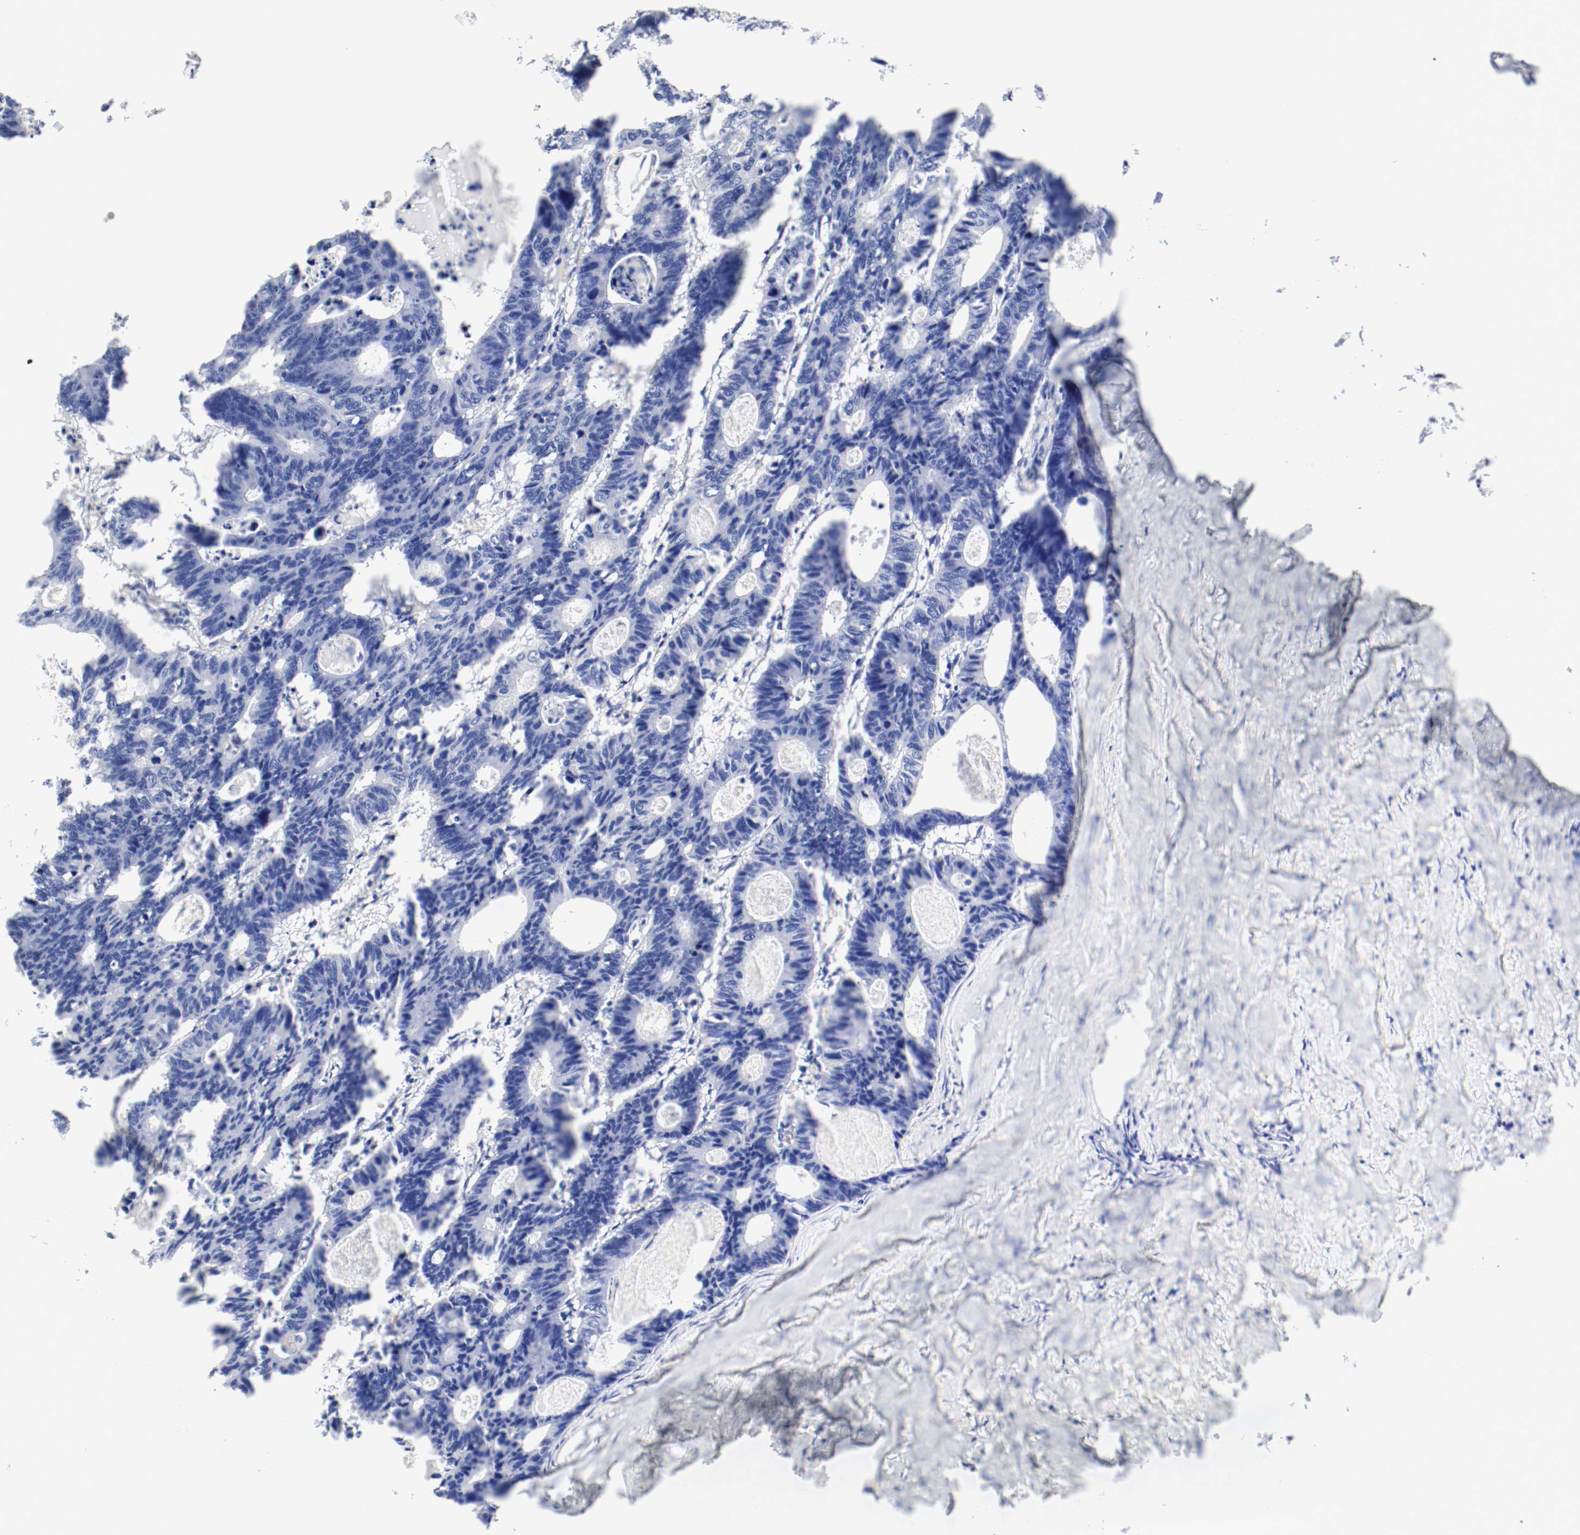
{"staining": {"intensity": "negative", "quantity": "none", "location": "none"}, "tissue": "colorectal cancer", "cell_type": "Tumor cells", "image_type": "cancer", "snomed": [{"axis": "morphology", "description": "Adenocarcinoma, NOS"}, {"axis": "topography", "description": "Colon"}], "caption": "Immunohistochemistry histopathology image of human colorectal cancer stained for a protein (brown), which displays no positivity in tumor cells.", "gene": "GIT1", "patient": {"sex": "female", "age": 55}}